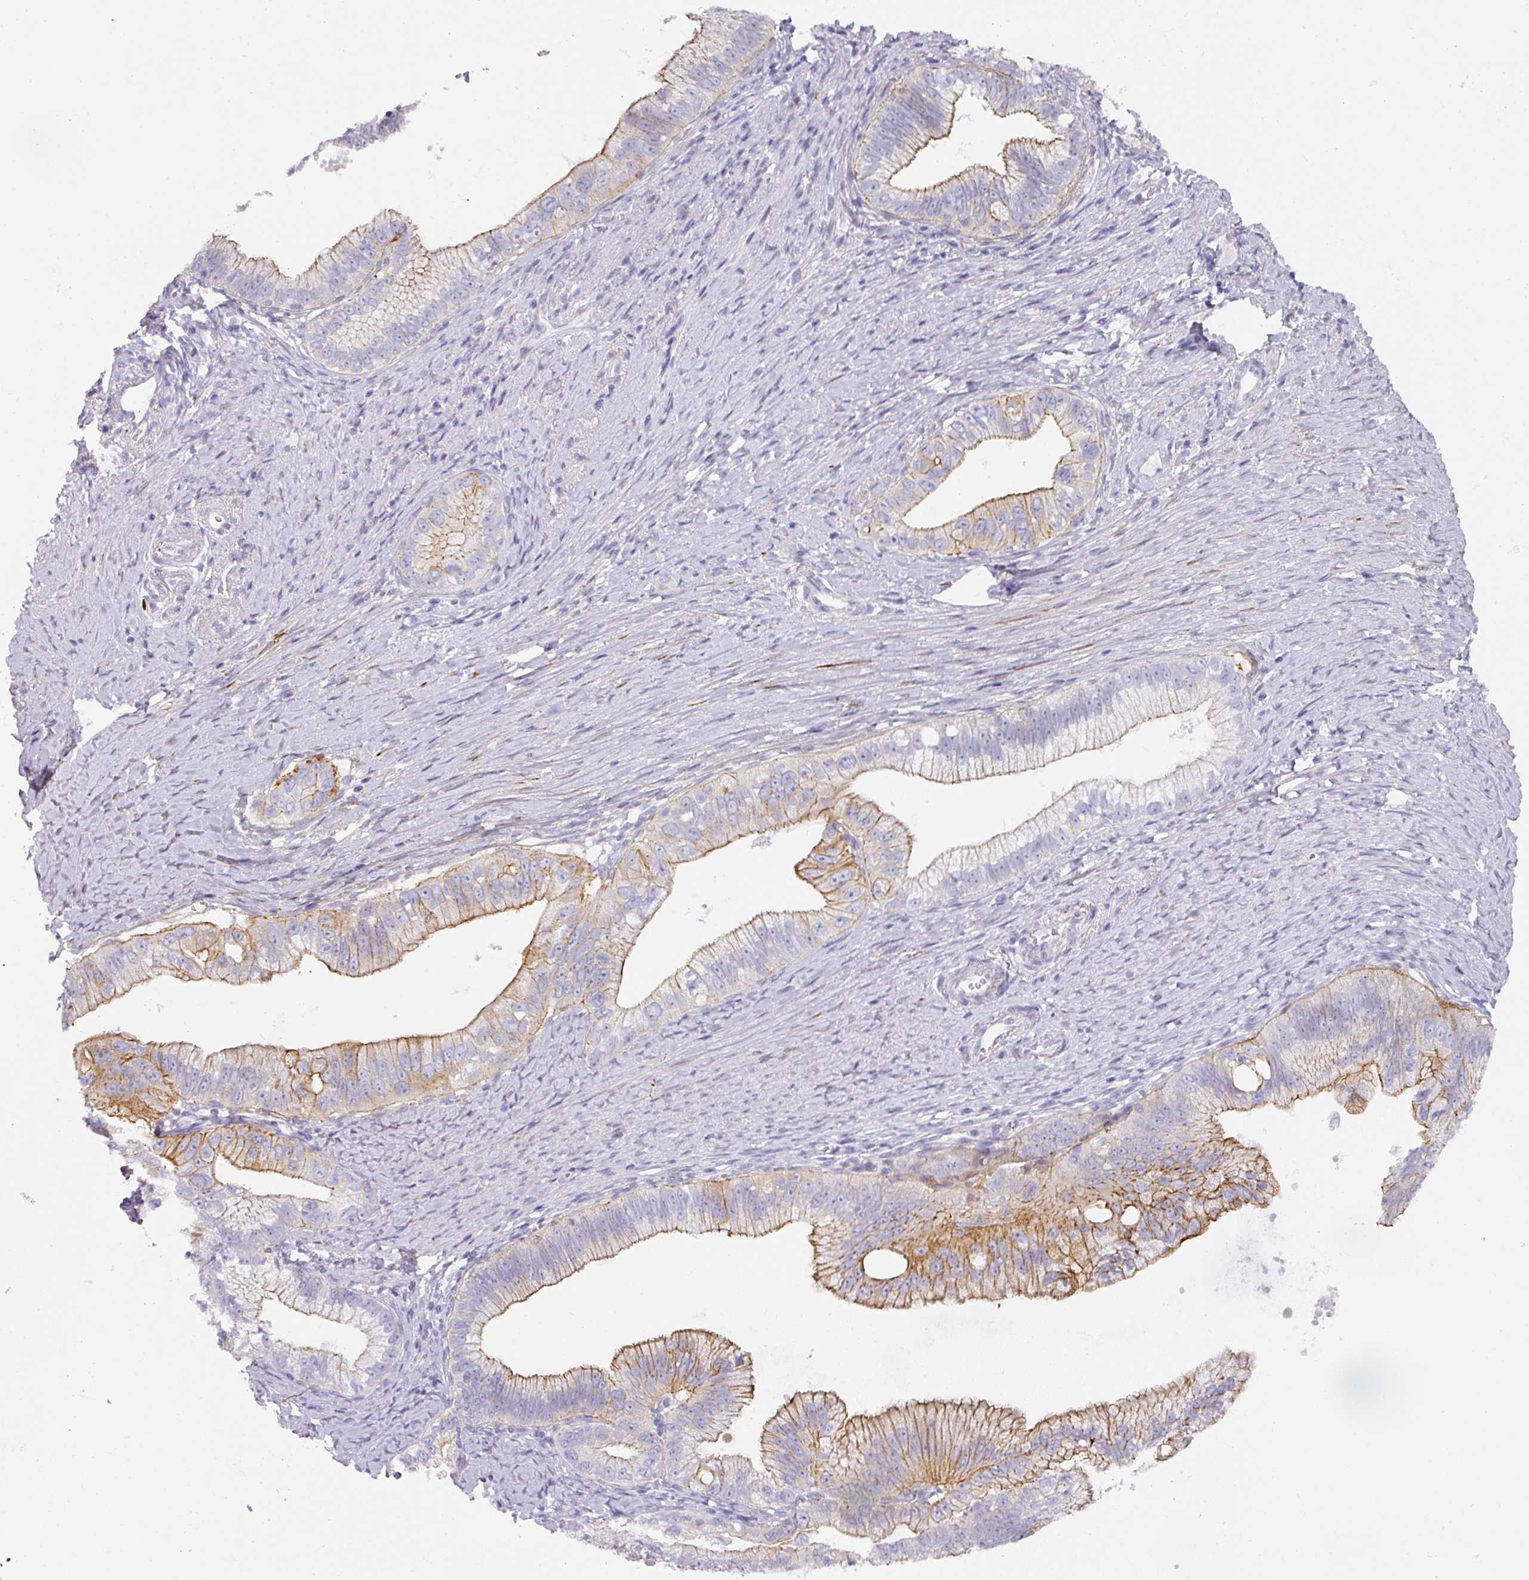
{"staining": {"intensity": "moderate", "quantity": ">75%", "location": "cytoplasmic/membranous"}, "tissue": "pancreatic cancer", "cell_type": "Tumor cells", "image_type": "cancer", "snomed": [{"axis": "morphology", "description": "Adenocarcinoma, NOS"}, {"axis": "topography", "description": "Pancreas"}], "caption": "An image of pancreatic cancer (adenocarcinoma) stained for a protein shows moderate cytoplasmic/membranous brown staining in tumor cells.", "gene": "ANKRD29", "patient": {"sex": "male", "age": 70}}